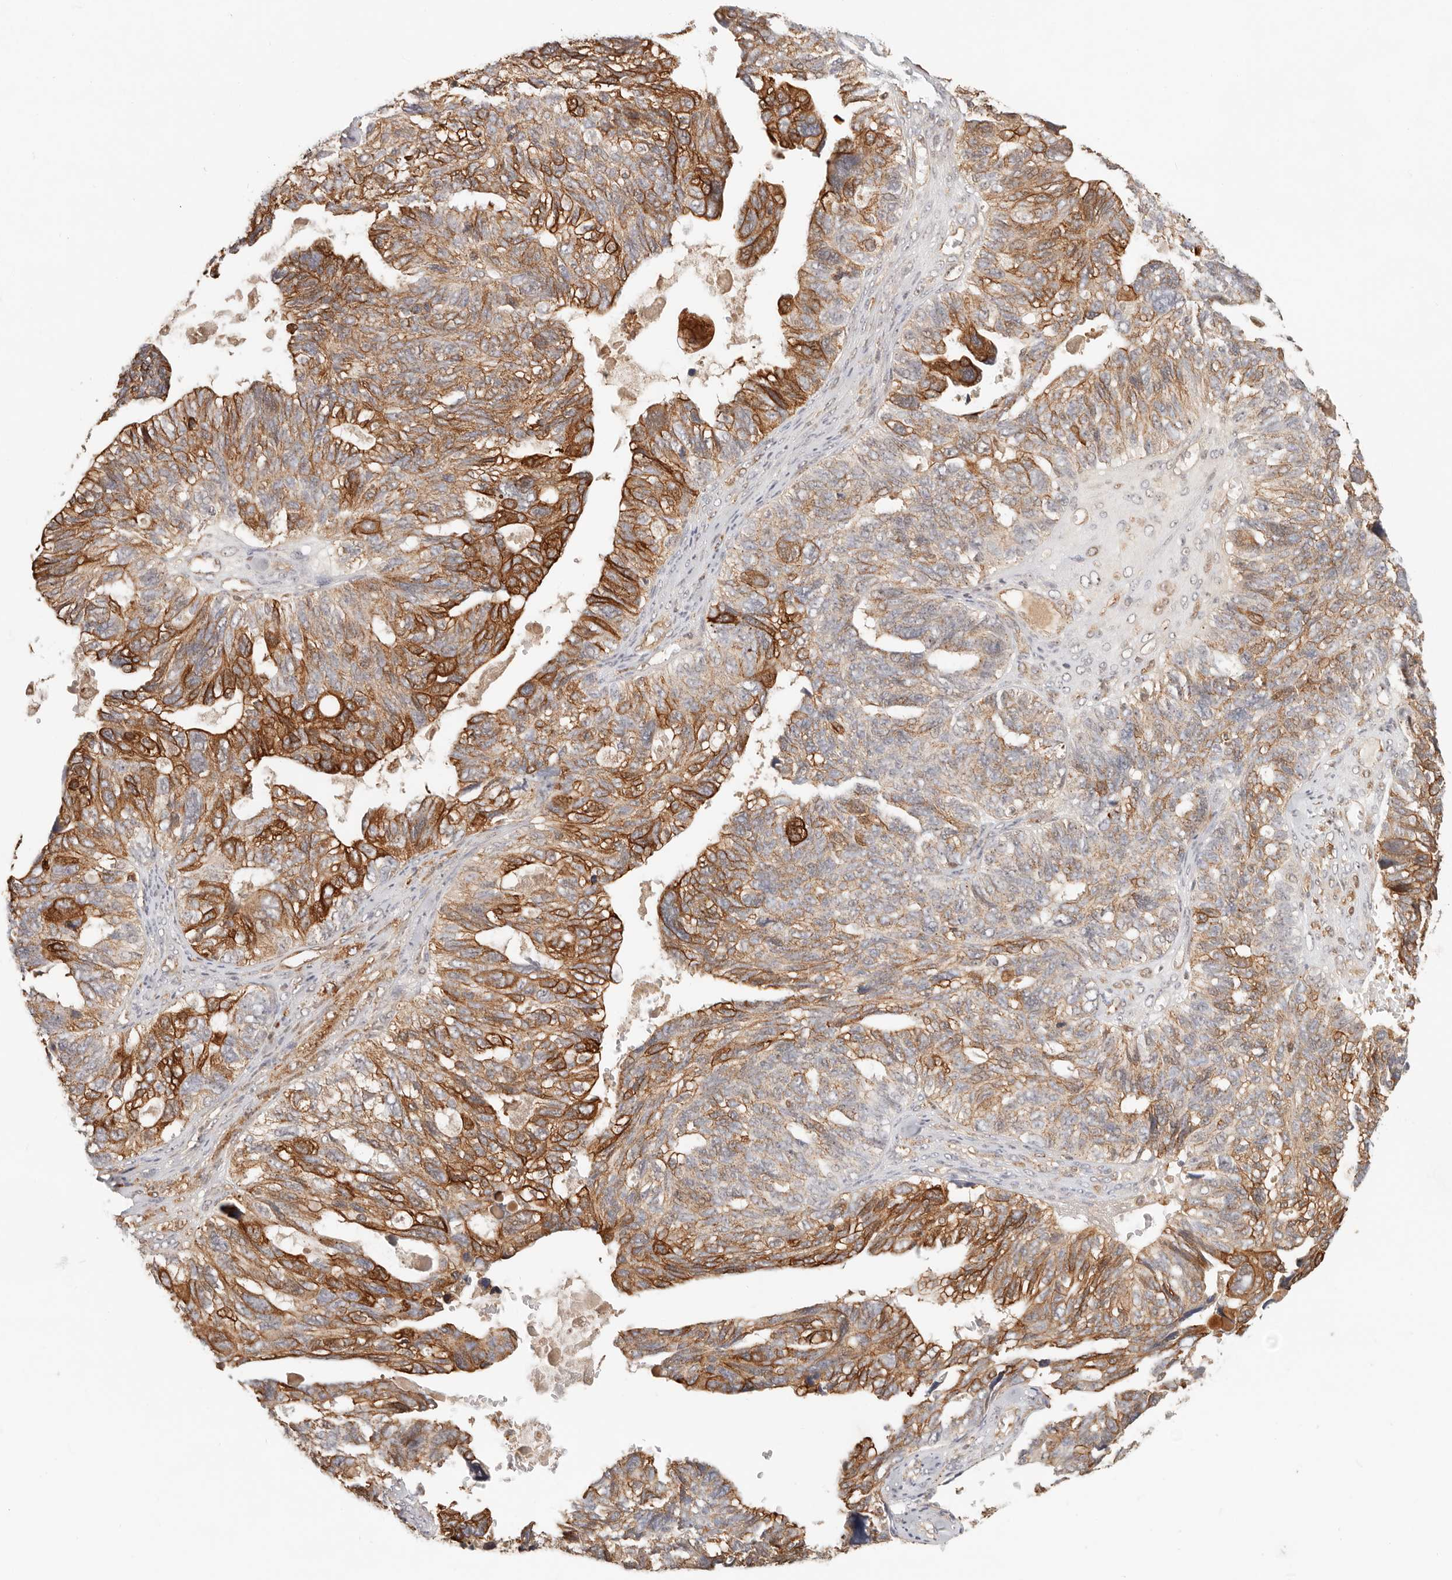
{"staining": {"intensity": "strong", "quantity": "25%-75%", "location": "cytoplasmic/membranous"}, "tissue": "ovarian cancer", "cell_type": "Tumor cells", "image_type": "cancer", "snomed": [{"axis": "morphology", "description": "Cystadenocarcinoma, serous, NOS"}, {"axis": "topography", "description": "Ovary"}], "caption": "Tumor cells show strong cytoplasmic/membranous staining in approximately 25%-75% of cells in ovarian cancer.", "gene": "HEXD", "patient": {"sex": "female", "age": 79}}